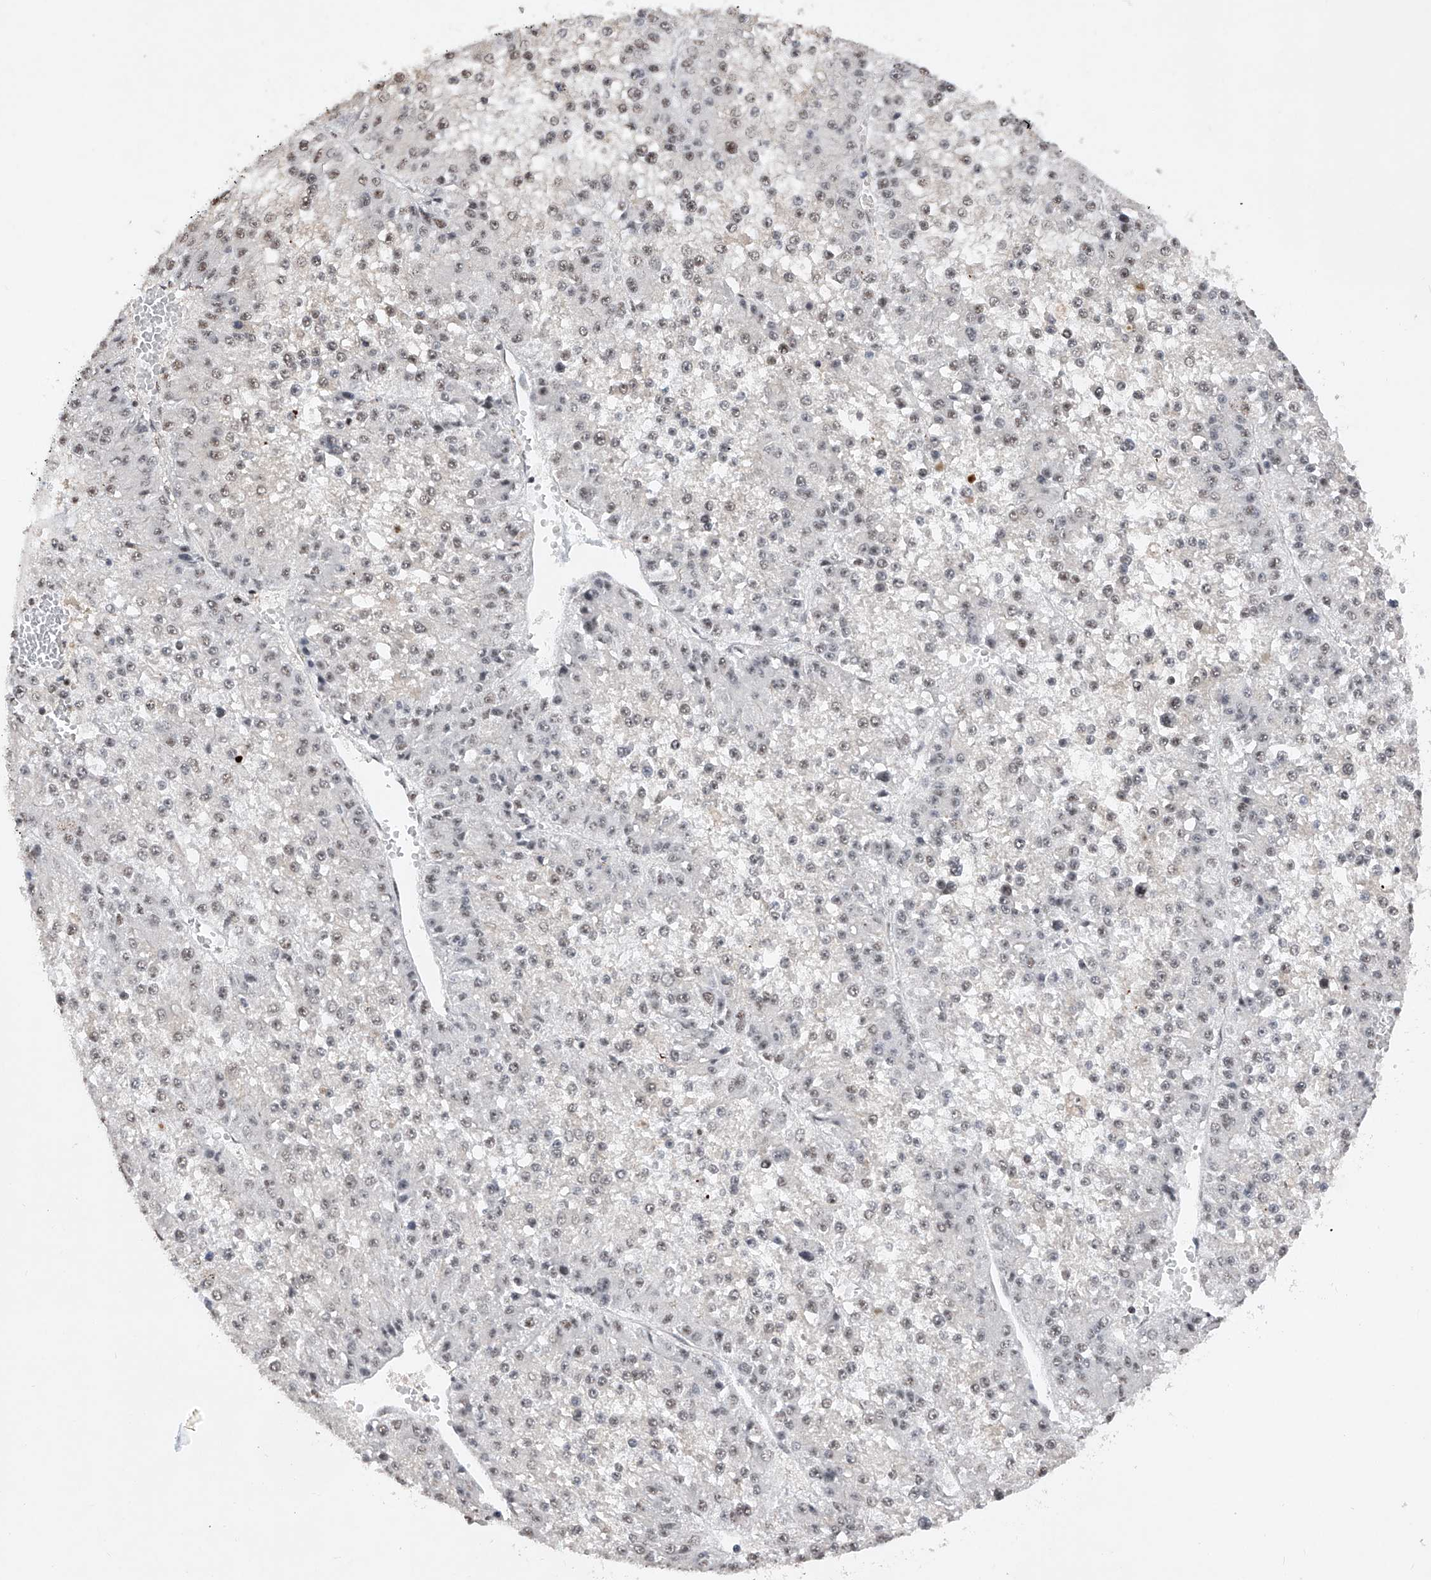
{"staining": {"intensity": "weak", "quantity": "<25%", "location": "nuclear"}, "tissue": "liver cancer", "cell_type": "Tumor cells", "image_type": "cancer", "snomed": [{"axis": "morphology", "description": "Carcinoma, Hepatocellular, NOS"}, {"axis": "topography", "description": "Liver"}], "caption": "IHC photomicrograph of human hepatocellular carcinoma (liver) stained for a protein (brown), which exhibits no expression in tumor cells.", "gene": "NFATC4", "patient": {"sex": "female", "age": 73}}